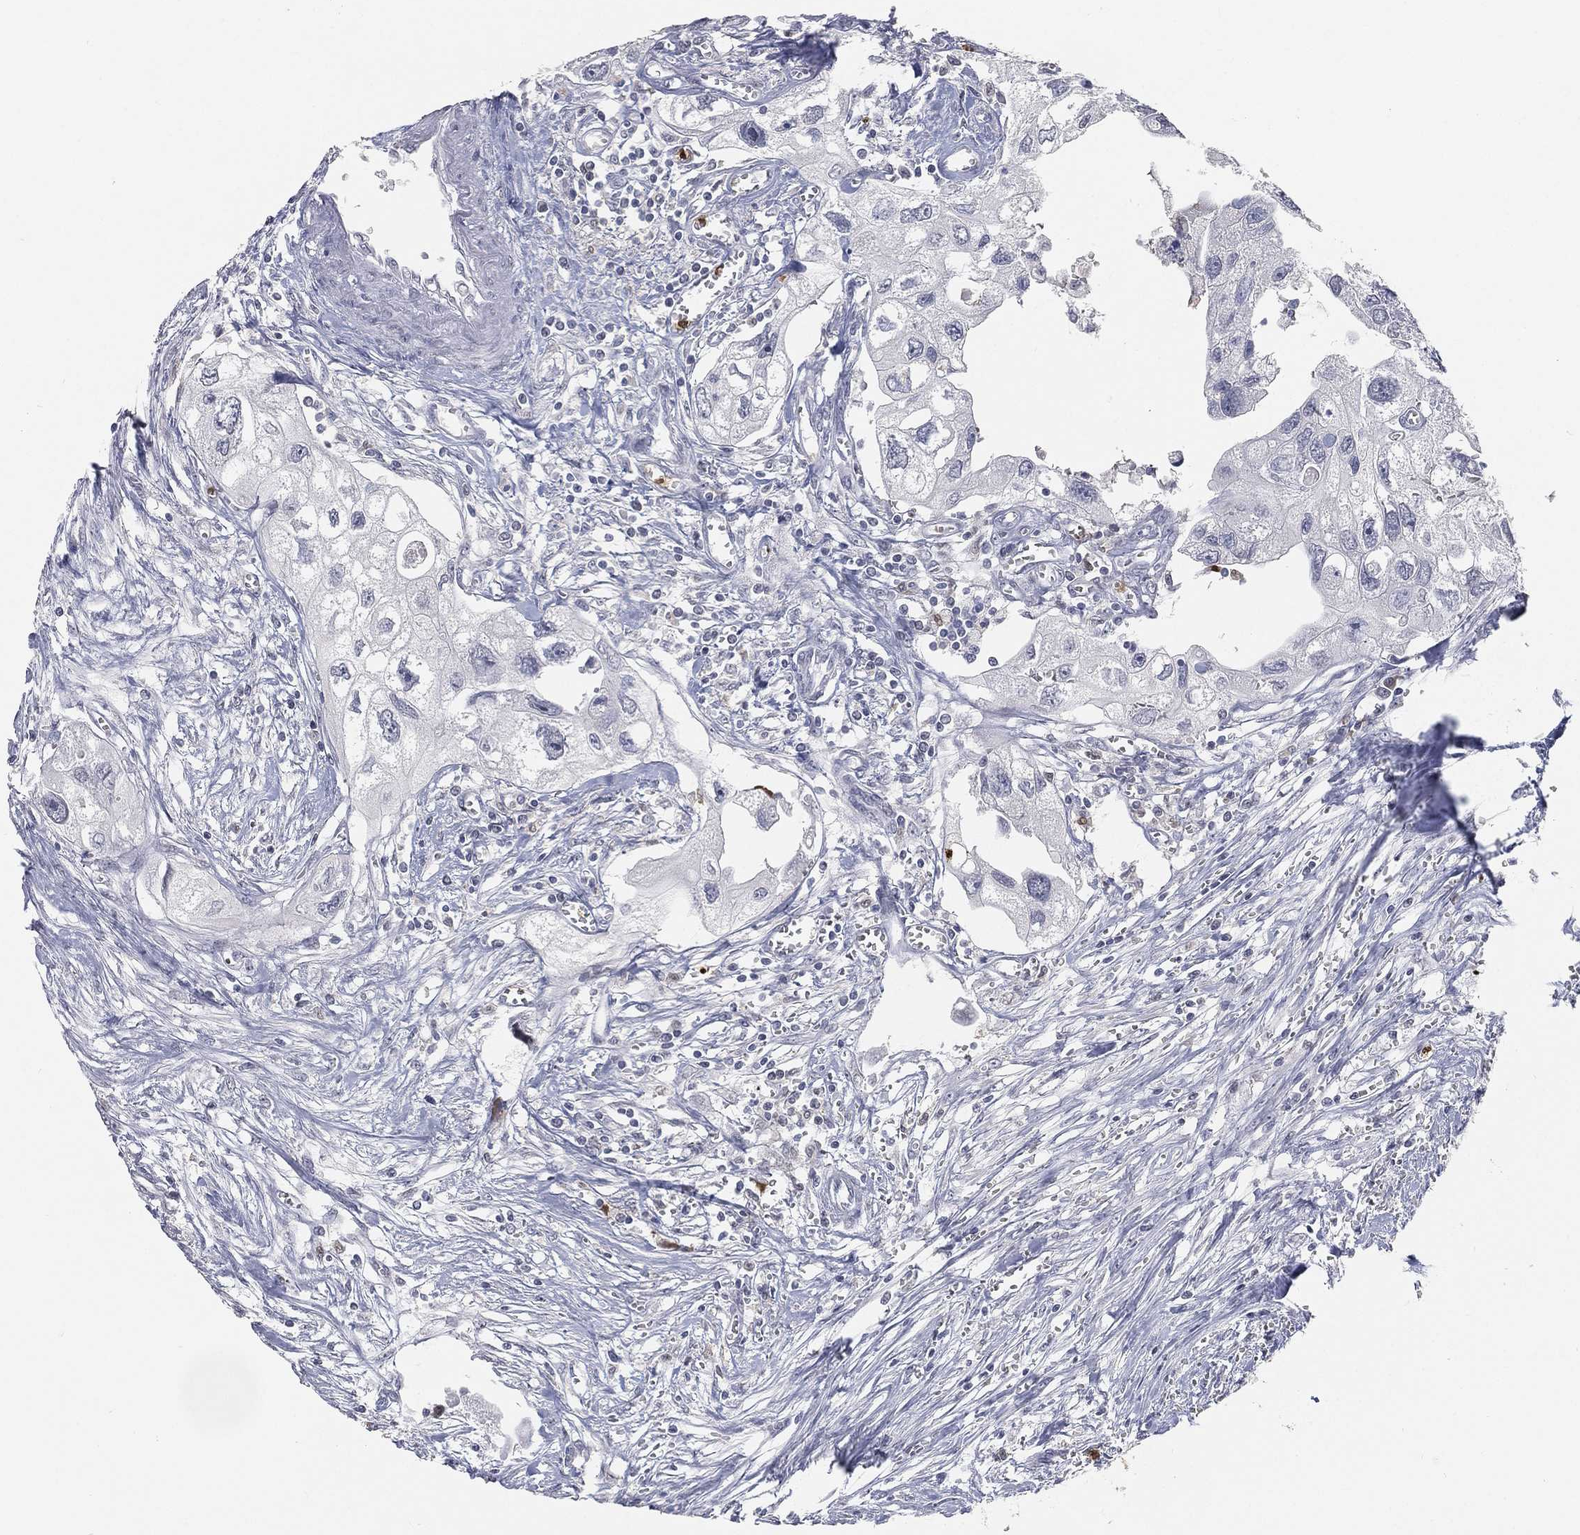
{"staining": {"intensity": "negative", "quantity": "none", "location": "none"}, "tissue": "urothelial cancer", "cell_type": "Tumor cells", "image_type": "cancer", "snomed": [{"axis": "morphology", "description": "Urothelial carcinoma, High grade"}, {"axis": "topography", "description": "Urinary bladder"}], "caption": "High-grade urothelial carcinoma stained for a protein using immunohistochemistry (IHC) reveals no positivity tumor cells.", "gene": "ARG1", "patient": {"sex": "male", "age": 59}}